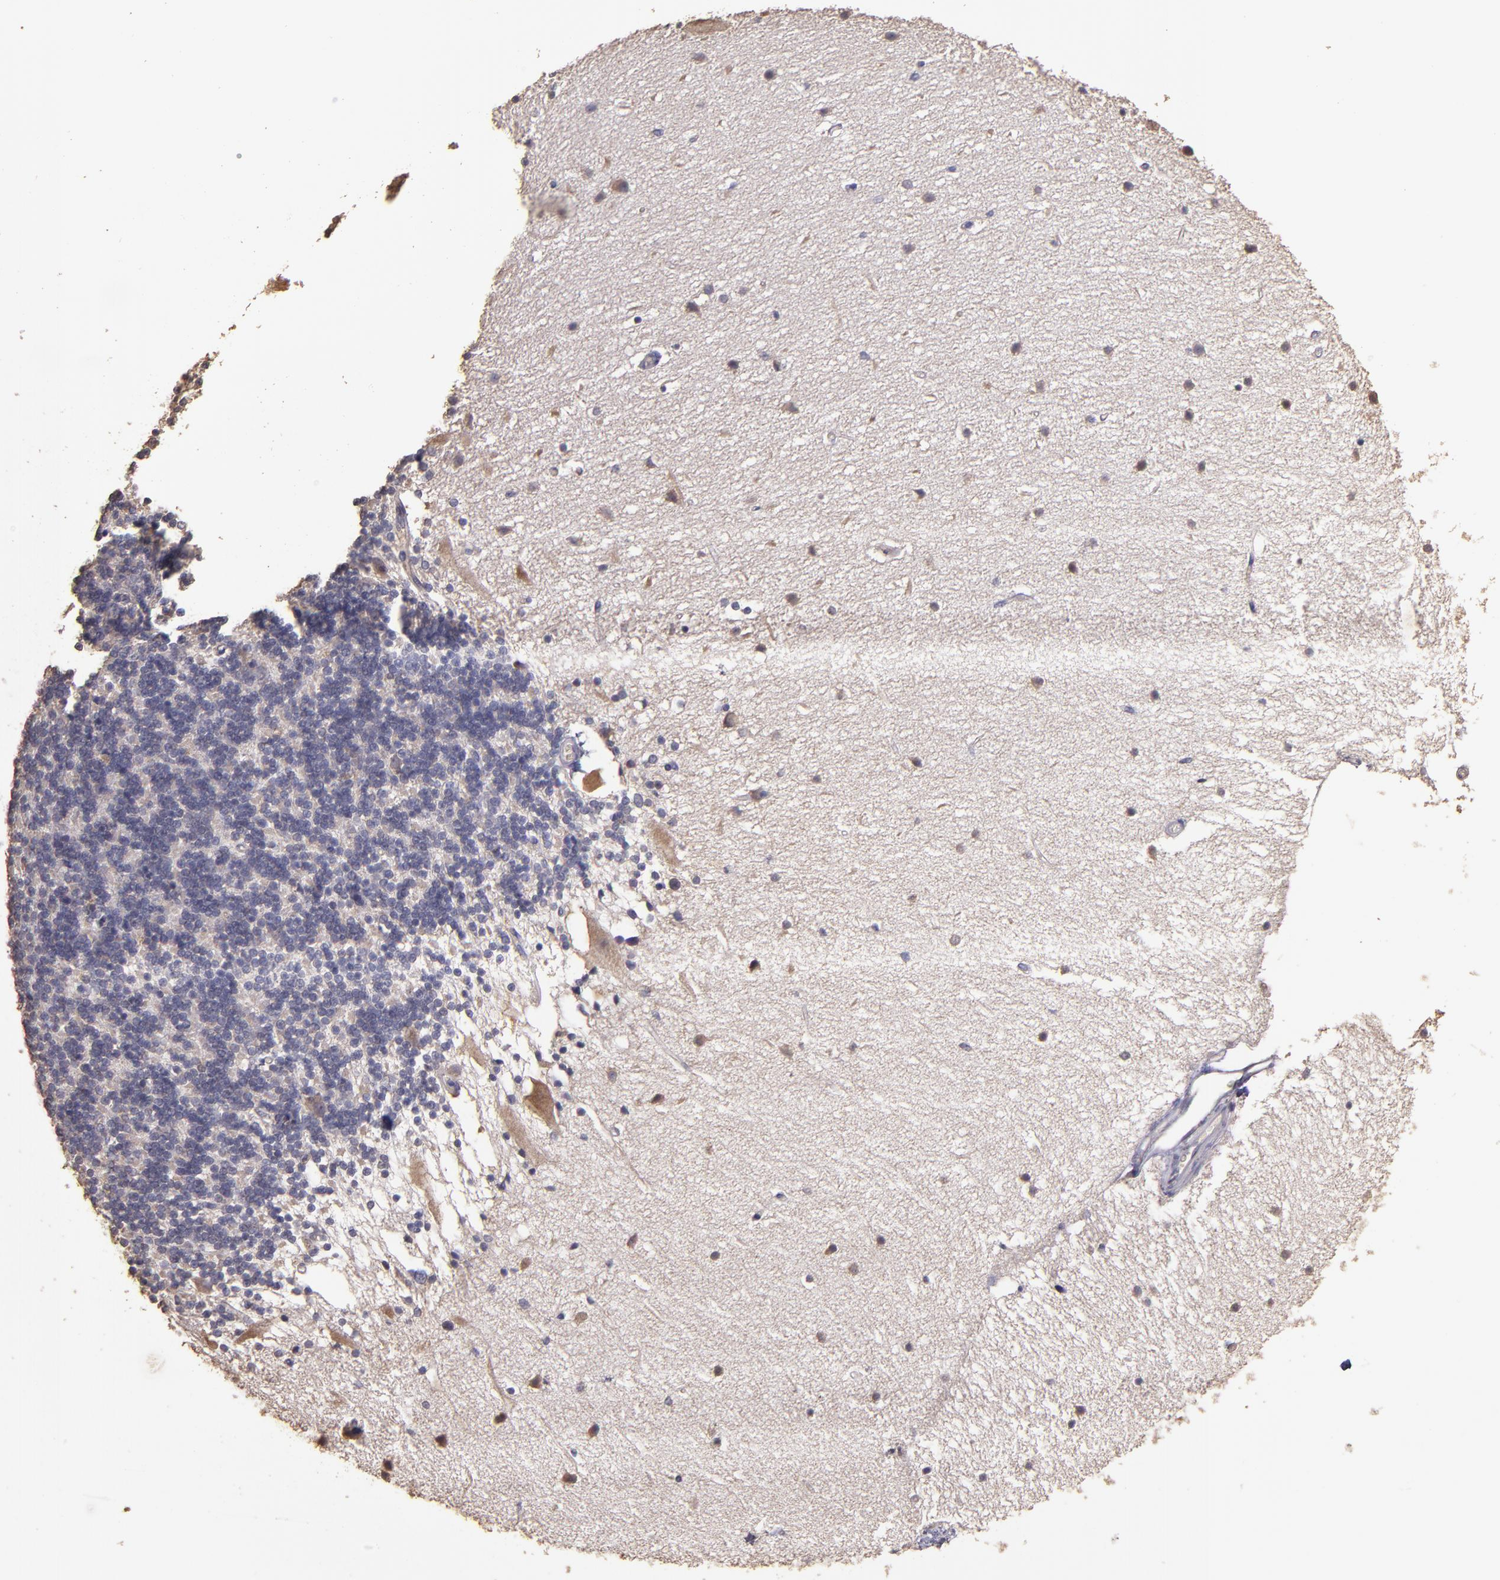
{"staining": {"intensity": "negative", "quantity": "none", "location": "none"}, "tissue": "cerebellum", "cell_type": "Cells in granular layer", "image_type": "normal", "snomed": [{"axis": "morphology", "description": "Normal tissue, NOS"}, {"axis": "topography", "description": "Cerebellum"}], "caption": "Cells in granular layer show no significant expression in benign cerebellum.", "gene": "HECTD1", "patient": {"sex": "female", "age": 54}}